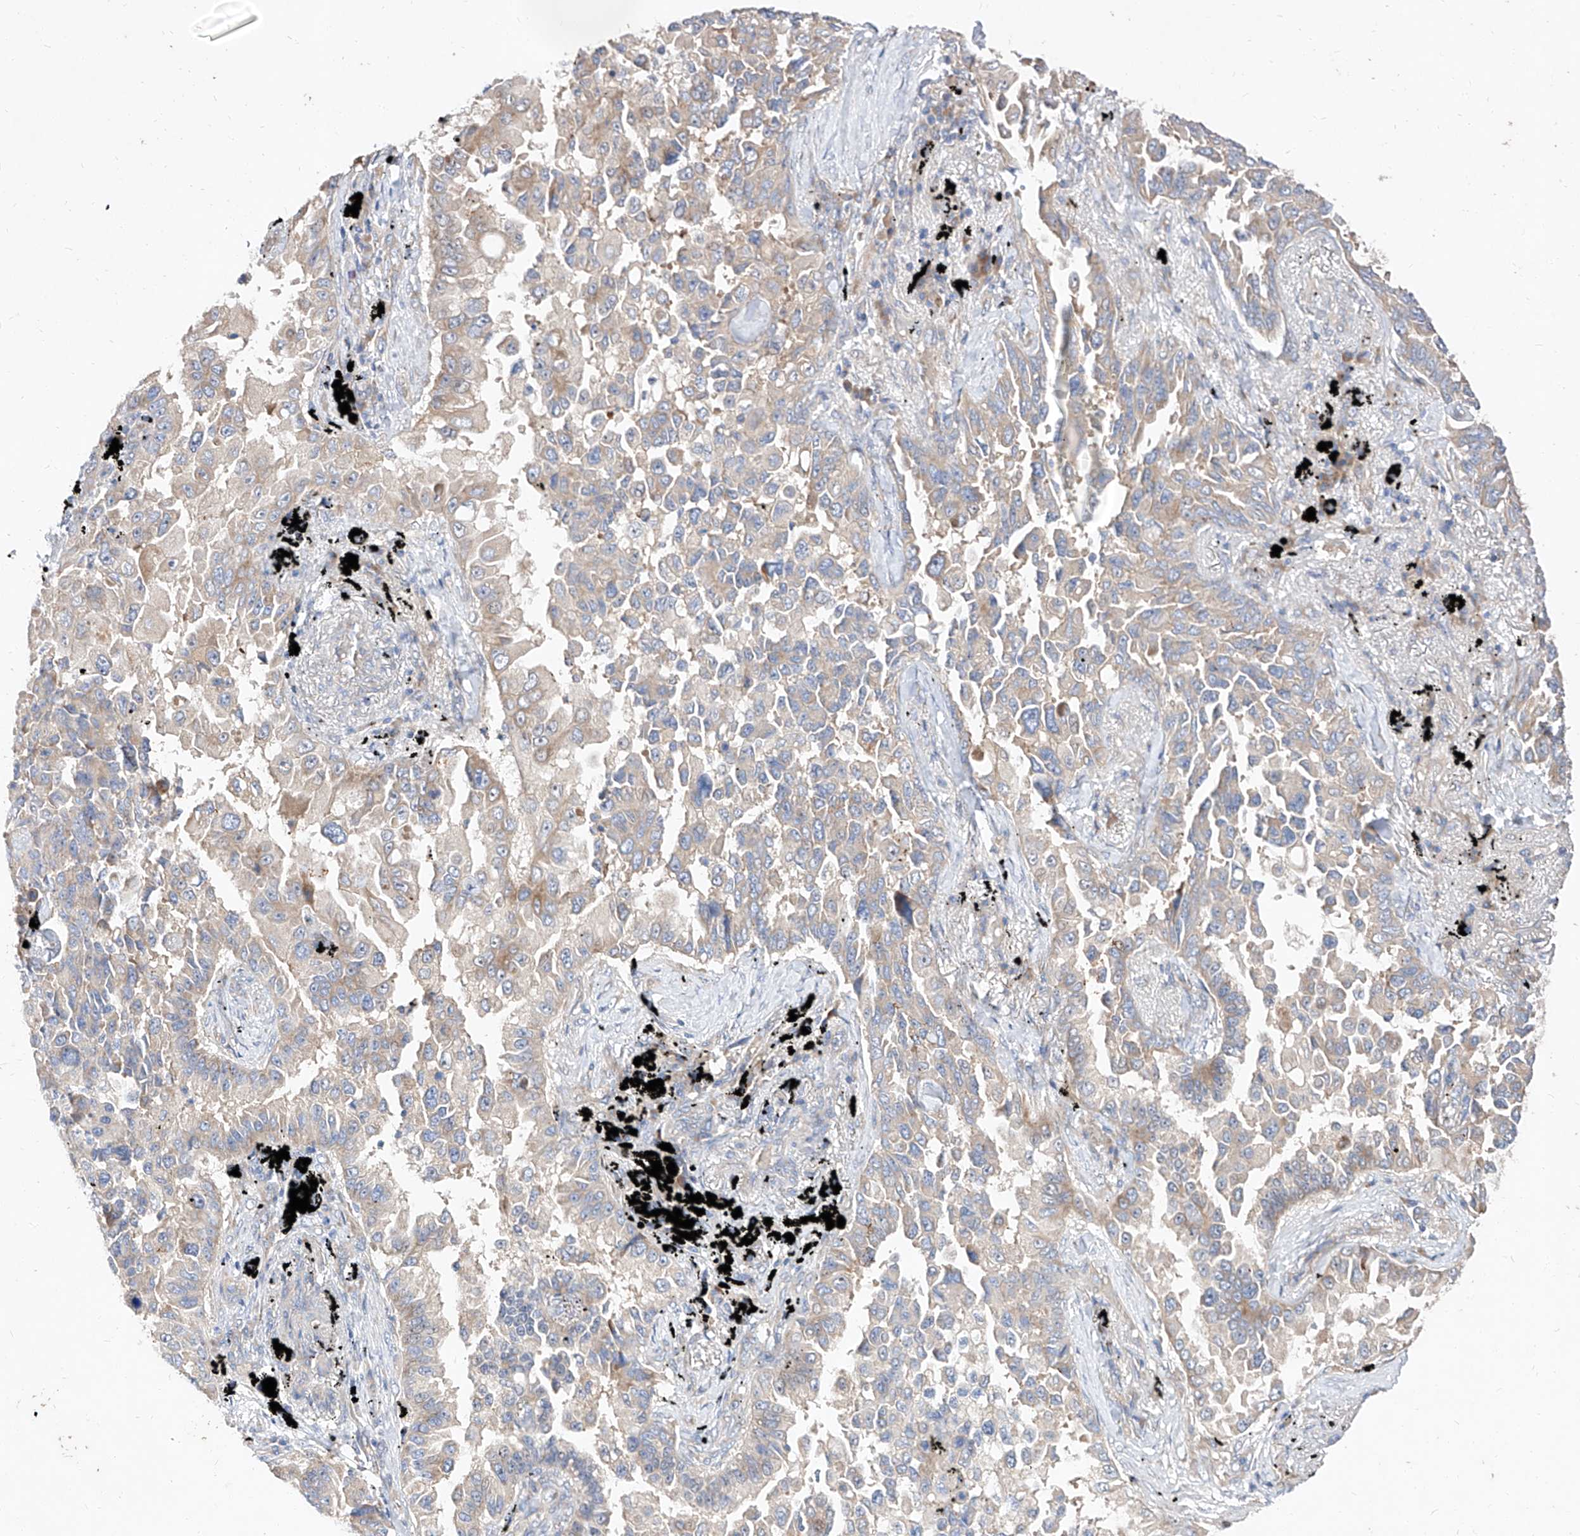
{"staining": {"intensity": "weak", "quantity": "25%-75%", "location": "cytoplasmic/membranous"}, "tissue": "lung cancer", "cell_type": "Tumor cells", "image_type": "cancer", "snomed": [{"axis": "morphology", "description": "Adenocarcinoma, NOS"}, {"axis": "topography", "description": "Lung"}], "caption": "Protein expression by IHC reveals weak cytoplasmic/membranous expression in about 25%-75% of tumor cells in lung cancer (adenocarcinoma). (Brightfield microscopy of DAB IHC at high magnification).", "gene": "DIRAS3", "patient": {"sex": "female", "age": 67}}